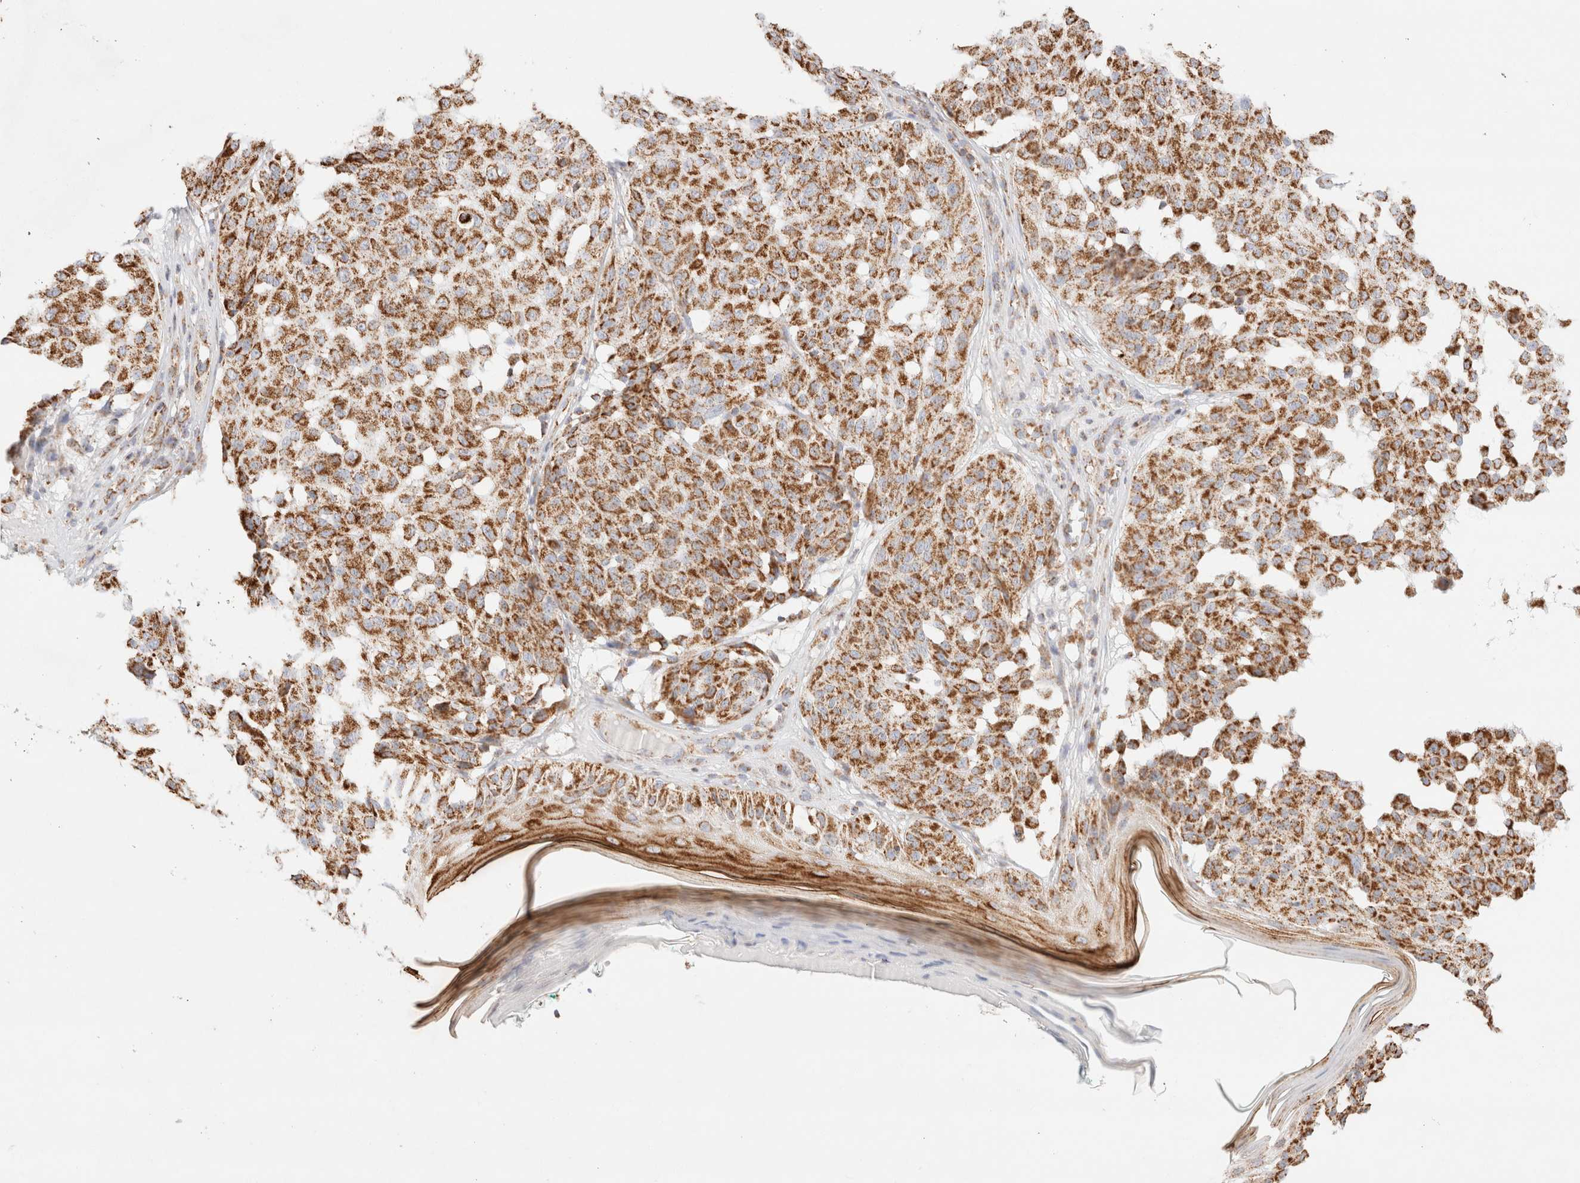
{"staining": {"intensity": "strong", "quantity": ">75%", "location": "cytoplasmic/membranous"}, "tissue": "melanoma", "cell_type": "Tumor cells", "image_type": "cancer", "snomed": [{"axis": "morphology", "description": "Malignant melanoma, NOS"}, {"axis": "topography", "description": "Skin"}], "caption": "Brown immunohistochemical staining in human melanoma reveals strong cytoplasmic/membranous staining in about >75% of tumor cells.", "gene": "PHB2", "patient": {"sex": "female", "age": 46}}